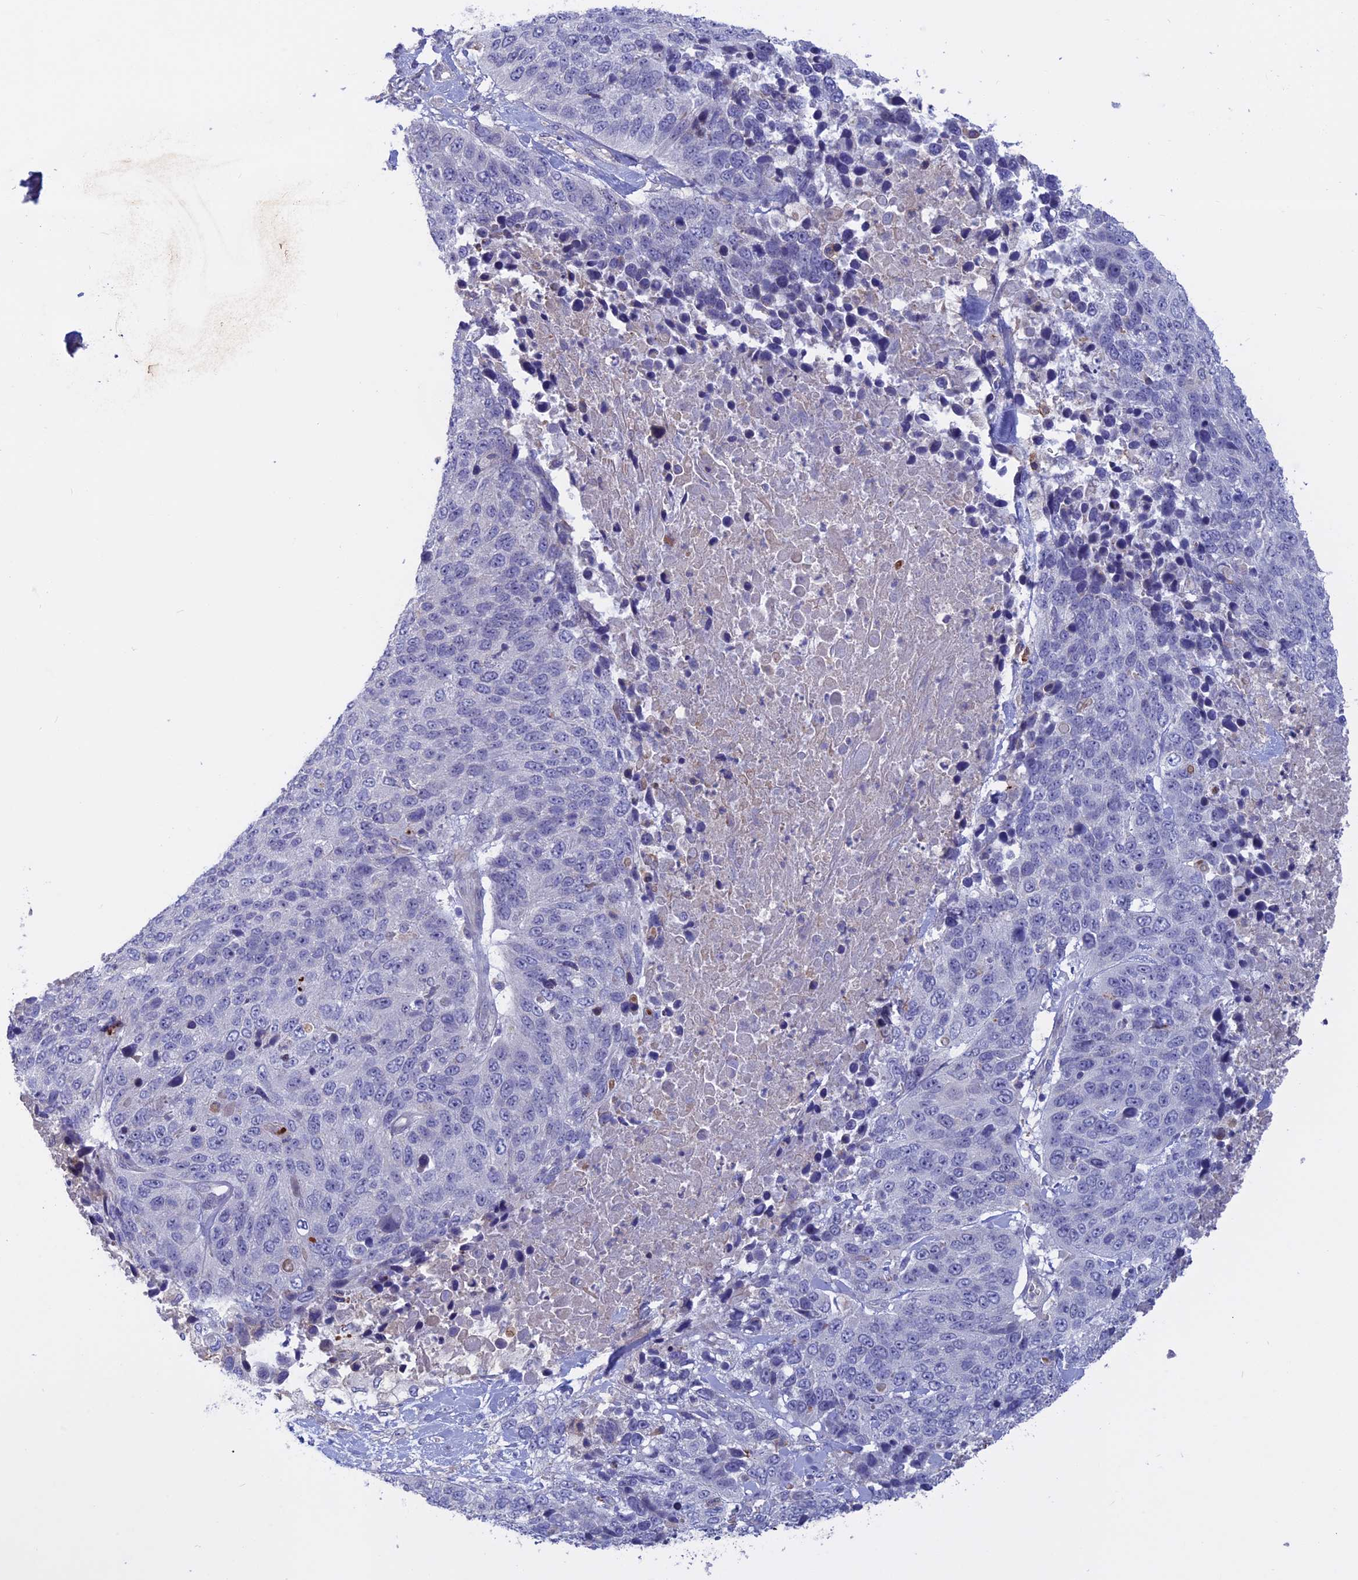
{"staining": {"intensity": "negative", "quantity": "none", "location": "none"}, "tissue": "lung cancer", "cell_type": "Tumor cells", "image_type": "cancer", "snomed": [{"axis": "morphology", "description": "Normal tissue, NOS"}, {"axis": "morphology", "description": "Squamous cell carcinoma, NOS"}, {"axis": "topography", "description": "Lymph node"}, {"axis": "topography", "description": "Lung"}], "caption": "This is an IHC histopathology image of lung cancer (squamous cell carcinoma). There is no expression in tumor cells.", "gene": "SLC2A6", "patient": {"sex": "male", "age": 66}}